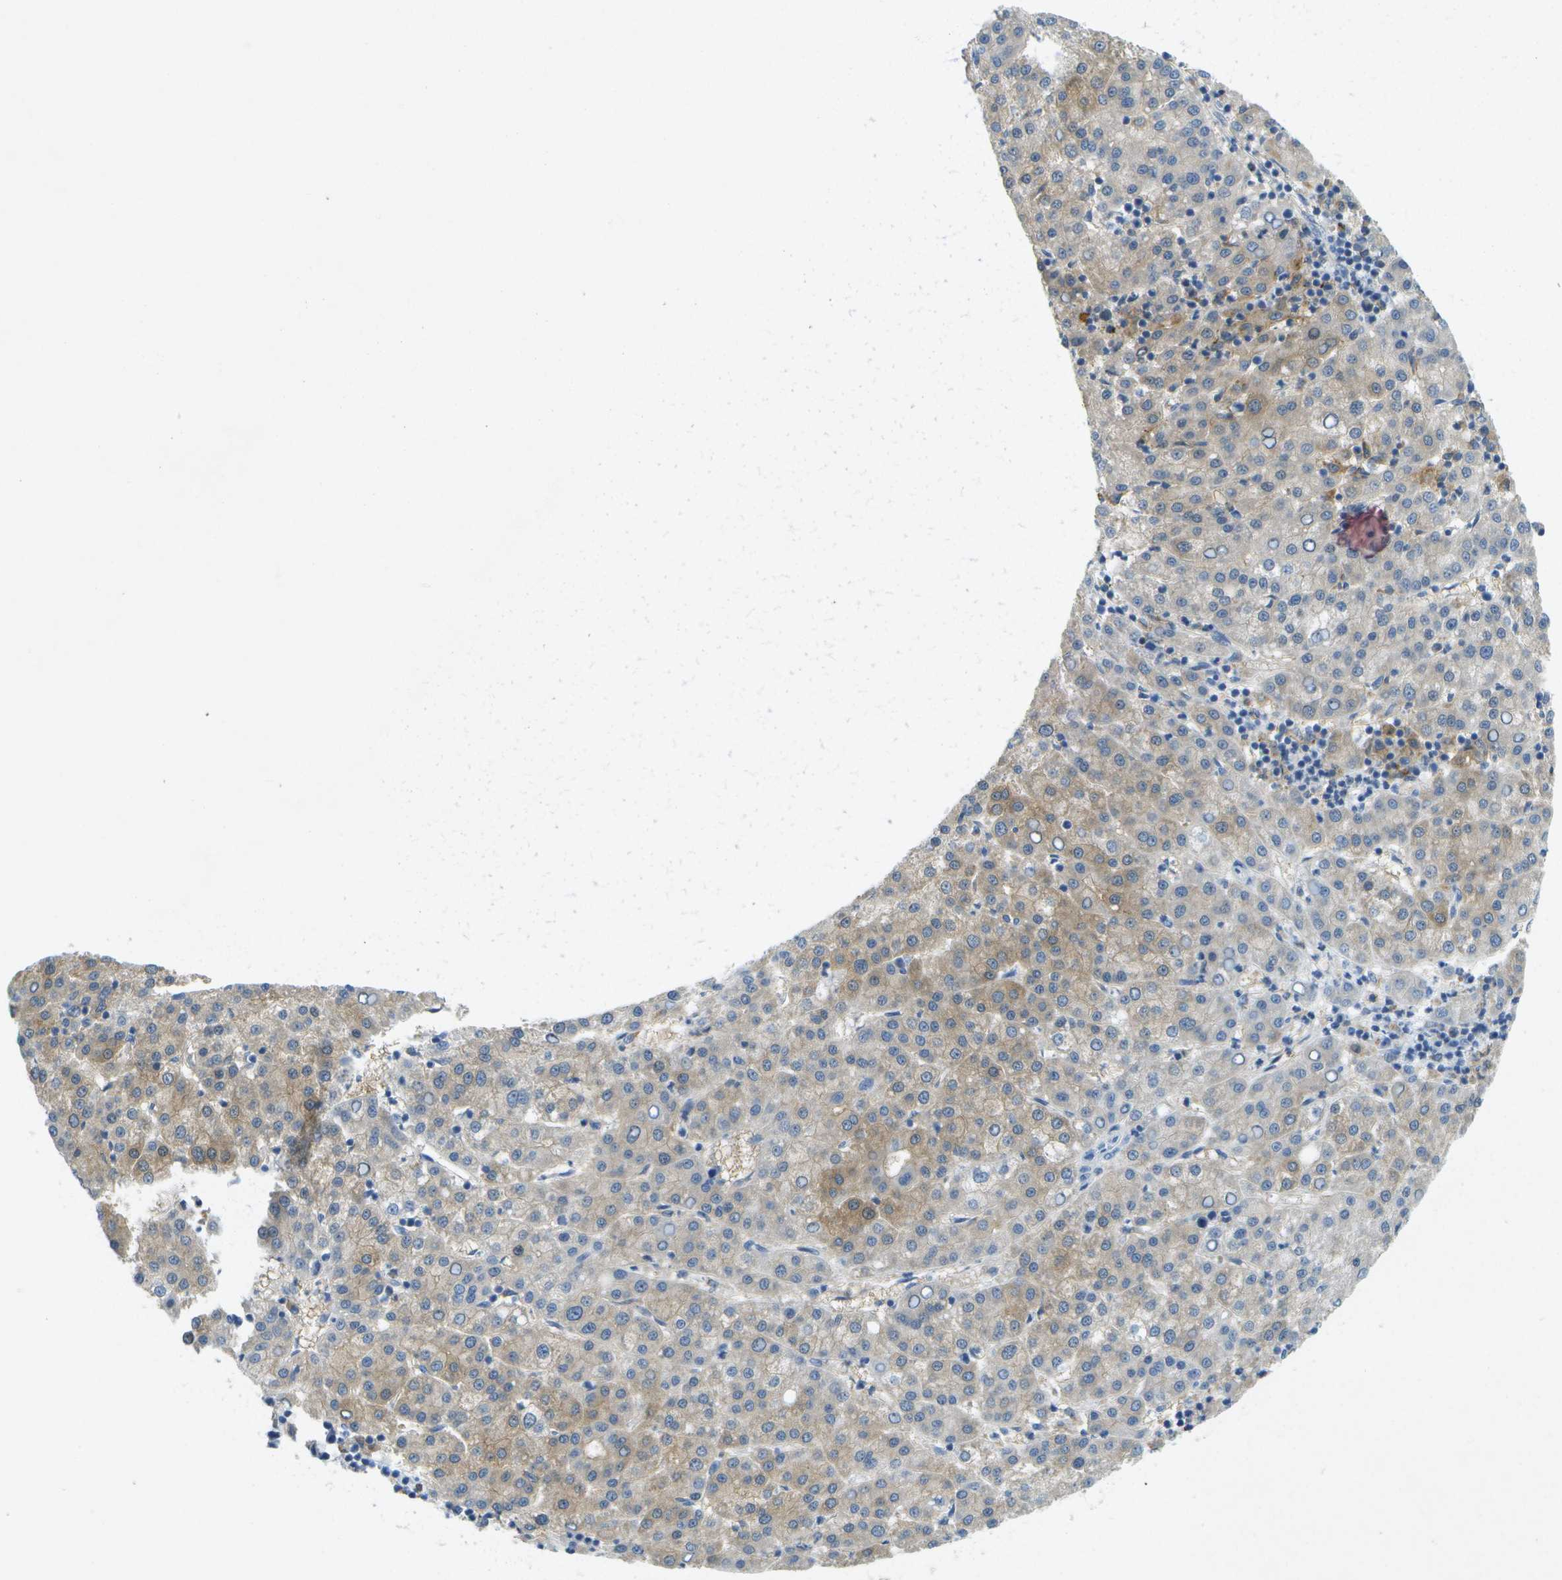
{"staining": {"intensity": "weak", "quantity": ">75%", "location": "cytoplasmic/membranous"}, "tissue": "liver cancer", "cell_type": "Tumor cells", "image_type": "cancer", "snomed": [{"axis": "morphology", "description": "Carcinoma, Hepatocellular, NOS"}, {"axis": "topography", "description": "Liver"}], "caption": "Liver cancer (hepatocellular carcinoma) stained for a protein (brown) reveals weak cytoplasmic/membranous positive staining in about >75% of tumor cells.", "gene": "LIPG", "patient": {"sex": "female", "age": 58}}